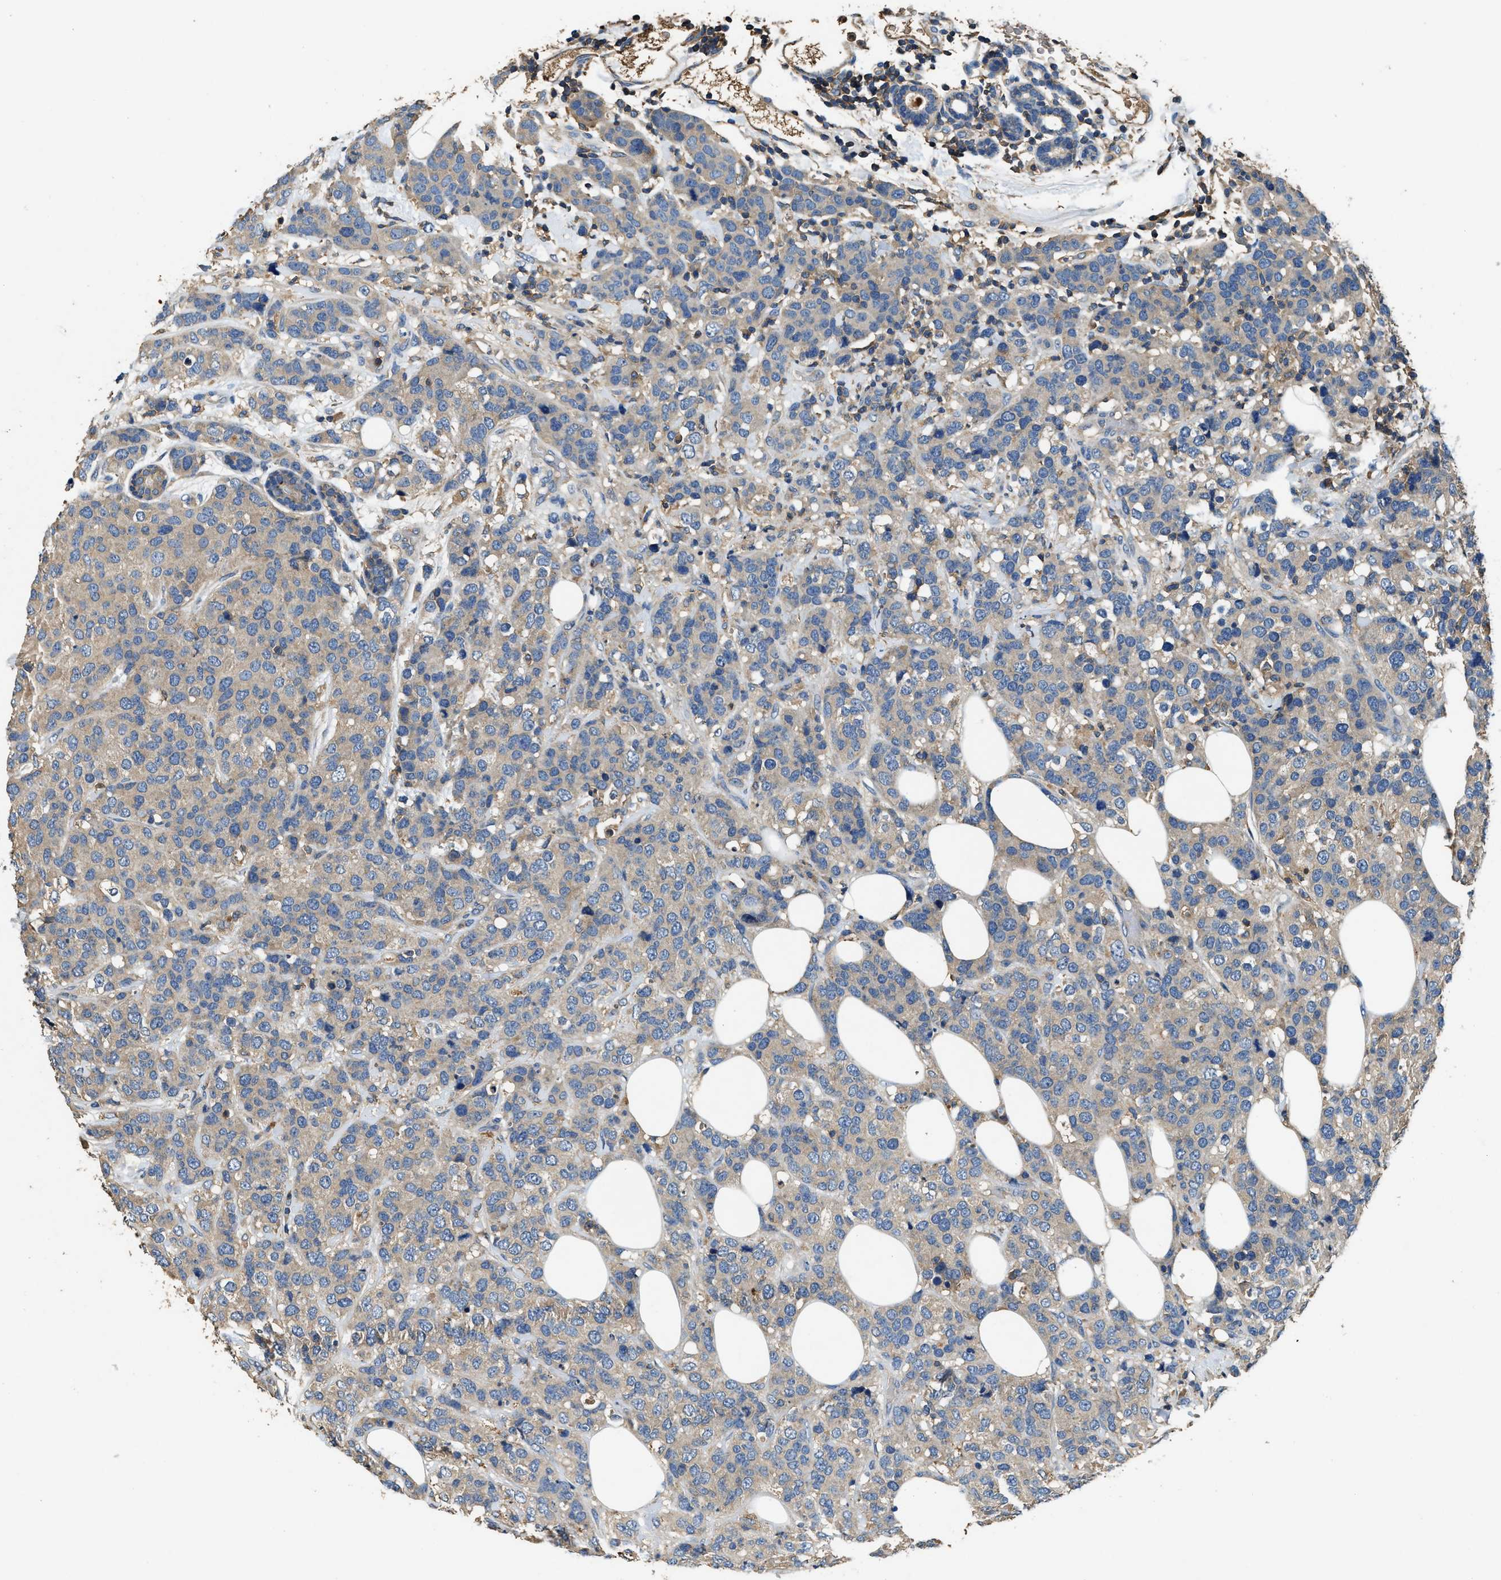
{"staining": {"intensity": "weak", "quantity": "25%-75%", "location": "cytoplasmic/membranous"}, "tissue": "breast cancer", "cell_type": "Tumor cells", "image_type": "cancer", "snomed": [{"axis": "morphology", "description": "Lobular carcinoma"}, {"axis": "topography", "description": "Breast"}], "caption": "Breast cancer (lobular carcinoma) was stained to show a protein in brown. There is low levels of weak cytoplasmic/membranous staining in approximately 25%-75% of tumor cells.", "gene": "BLOC1S1", "patient": {"sex": "female", "age": 59}}